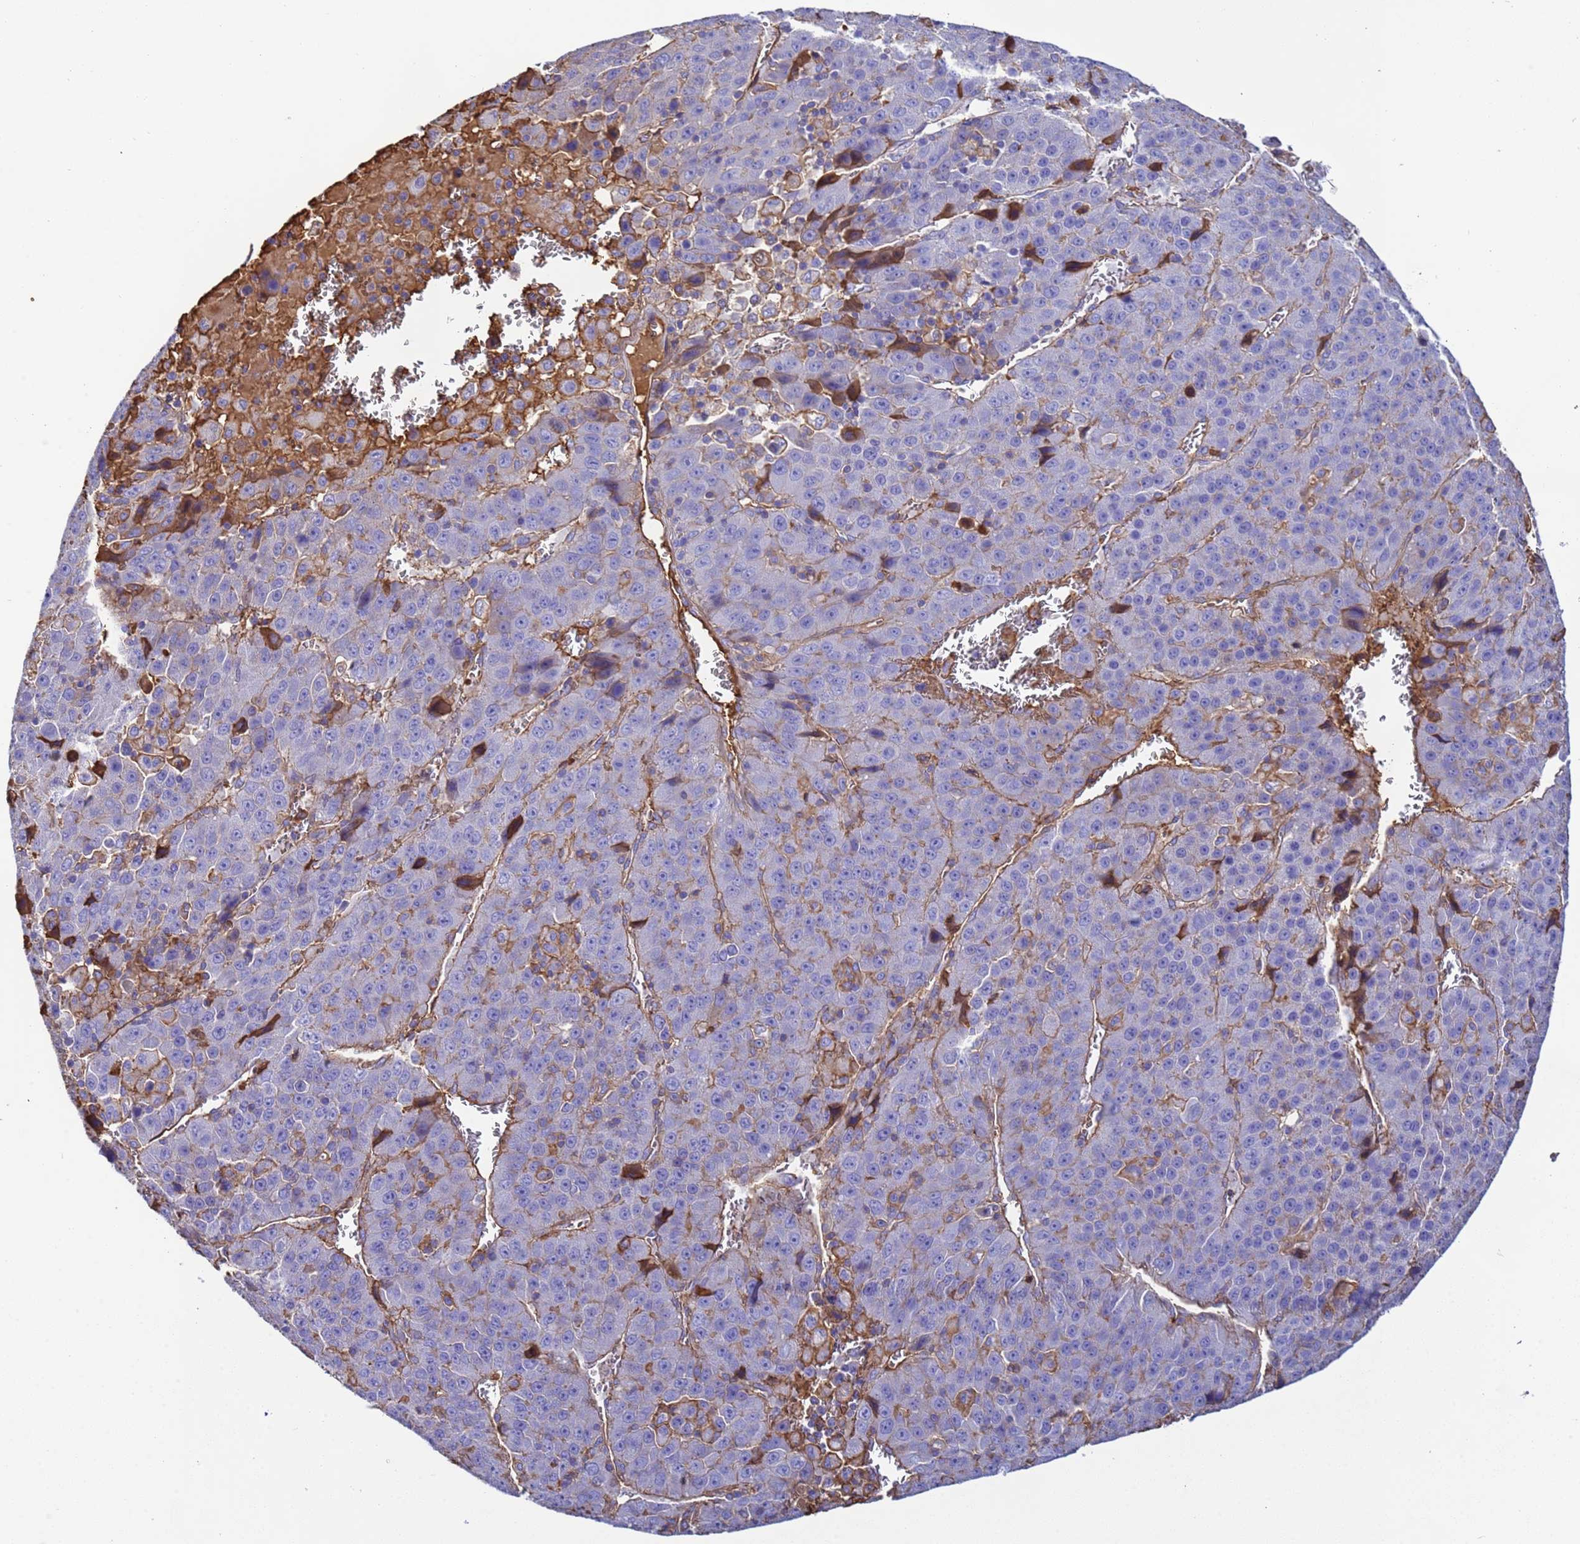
{"staining": {"intensity": "moderate", "quantity": "<25%", "location": "cytoplasmic/membranous"}, "tissue": "liver cancer", "cell_type": "Tumor cells", "image_type": "cancer", "snomed": [{"axis": "morphology", "description": "Carcinoma, Hepatocellular, NOS"}, {"axis": "topography", "description": "Liver"}], "caption": "IHC of liver hepatocellular carcinoma exhibits low levels of moderate cytoplasmic/membranous expression in approximately <25% of tumor cells.", "gene": "H1-7", "patient": {"sex": "female", "age": 53}}